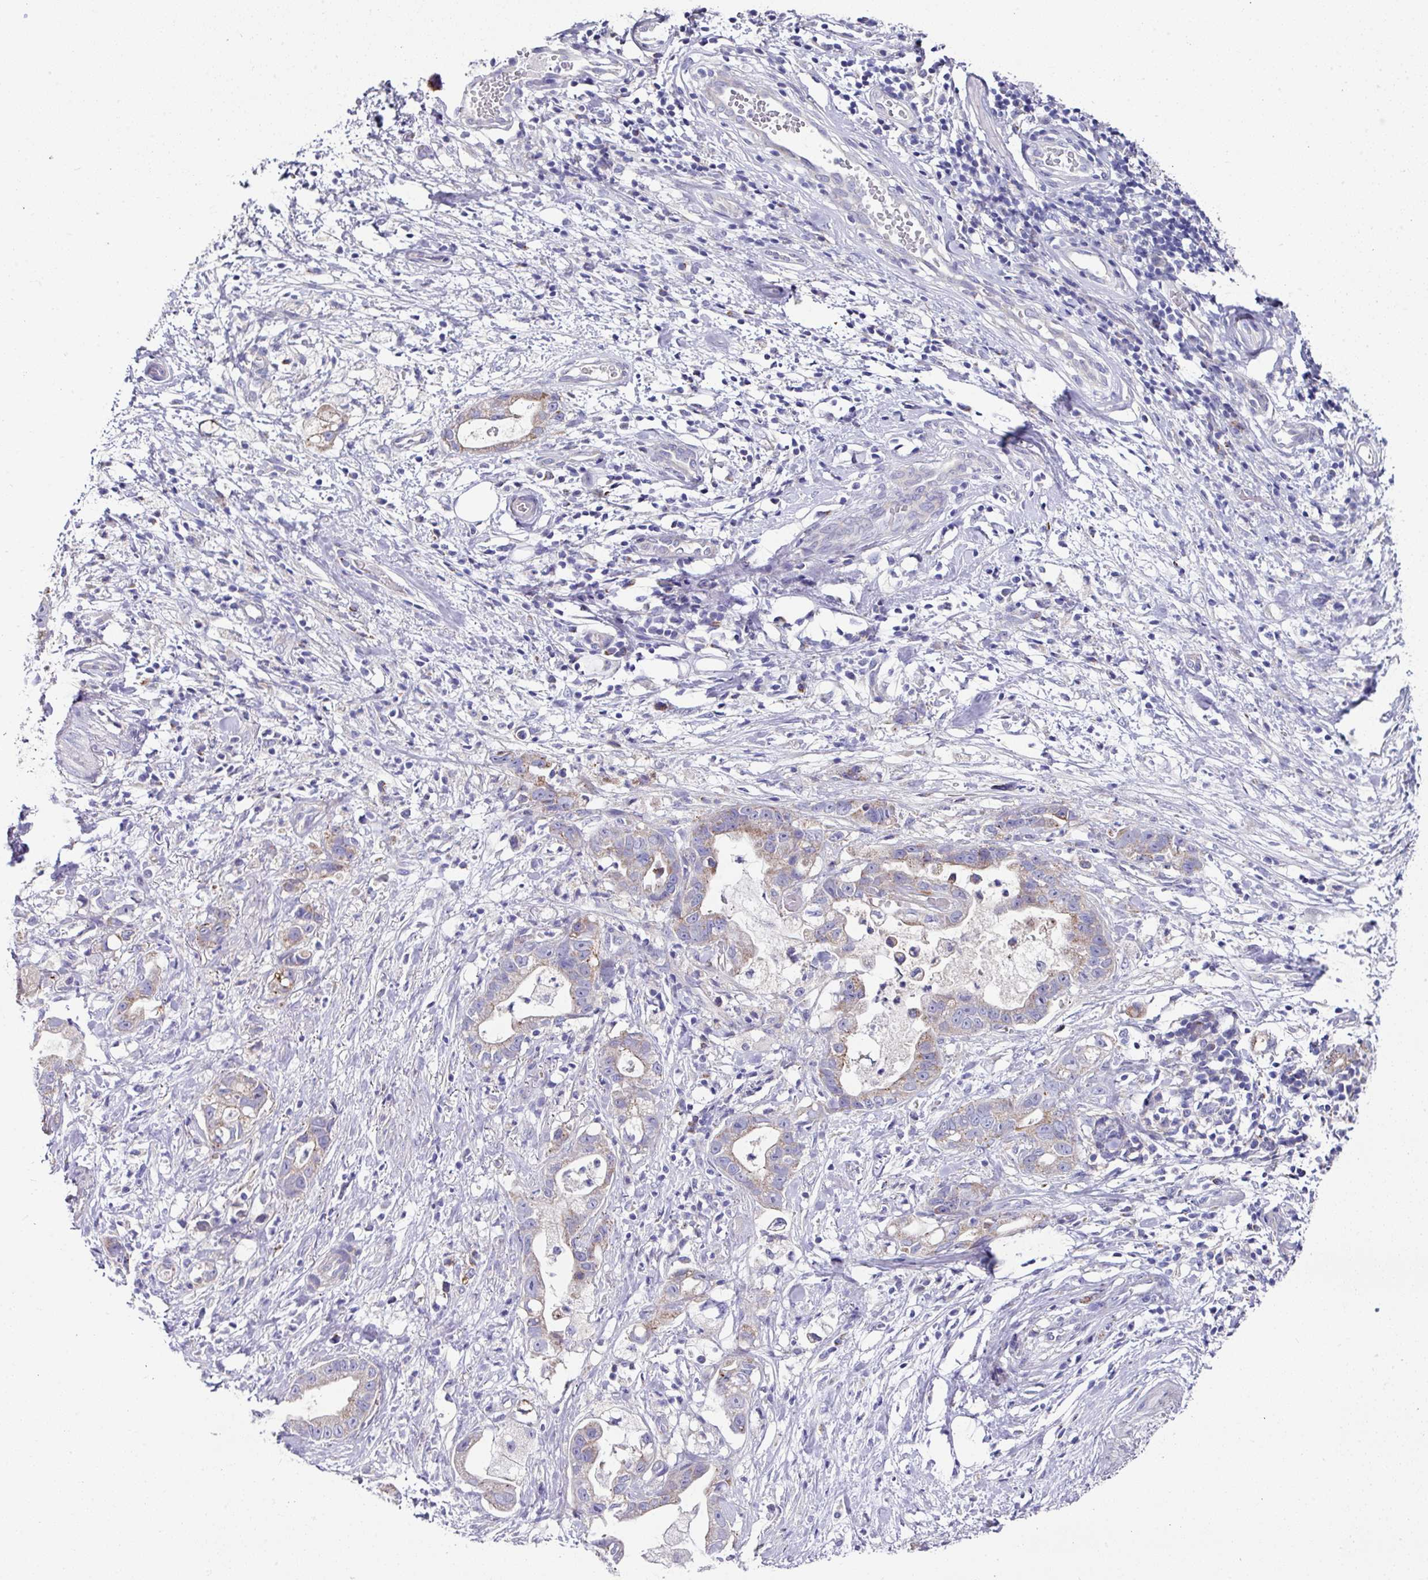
{"staining": {"intensity": "moderate", "quantity": "25%-75%", "location": "cytoplasmic/membranous"}, "tissue": "stomach cancer", "cell_type": "Tumor cells", "image_type": "cancer", "snomed": [{"axis": "morphology", "description": "Adenocarcinoma, NOS"}, {"axis": "topography", "description": "Stomach"}], "caption": "High-power microscopy captured an IHC micrograph of stomach cancer (adenocarcinoma), revealing moderate cytoplasmic/membranous positivity in approximately 25%-75% of tumor cells. The staining is performed using DAB (3,3'-diaminobenzidine) brown chromogen to label protein expression. The nuclei are counter-stained blue using hematoxylin.", "gene": "CLDN1", "patient": {"sex": "male", "age": 55}}